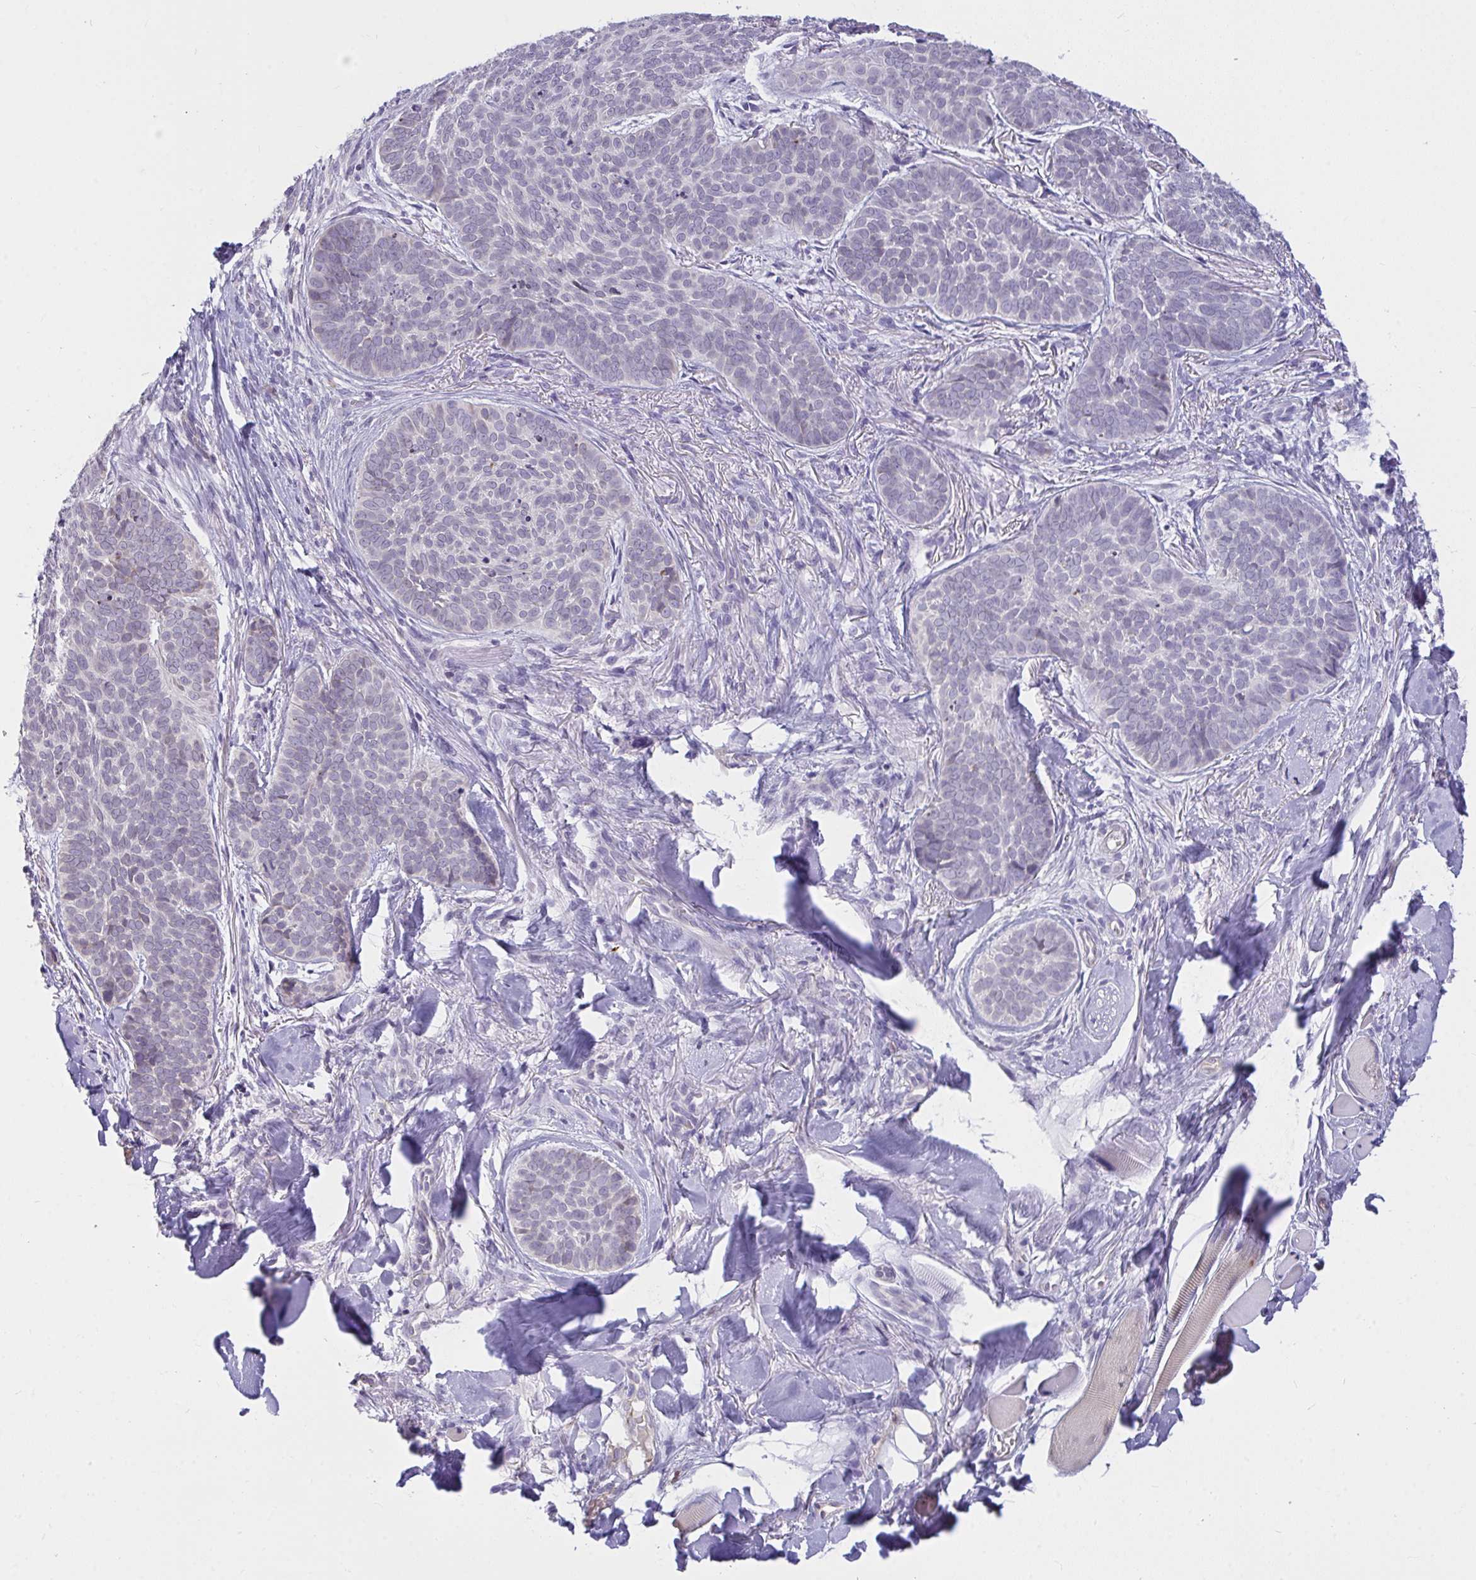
{"staining": {"intensity": "negative", "quantity": "none", "location": "none"}, "tissue": "skin cancer", "cell_type": "Tumor cells", "image_type": "cancer", "snomed": [{"axis": "morphology", "description": "Basal cell carcinoma"}, {"axis": "topography", "description": "Skin"}, {"axis": "topography", "description": "Skin of nose"}], "caption": "A photomicrograph of skin cancer (basal cell carcinoma) stained for a protein exhibits no brown staining in tumor cells. (Brightfield microscopy of DAB (3,3'-diaminobenzidine) IHC at high magnification).", "gene": "SEMA6B", "patient": {"sex": "female", "age": 81}}